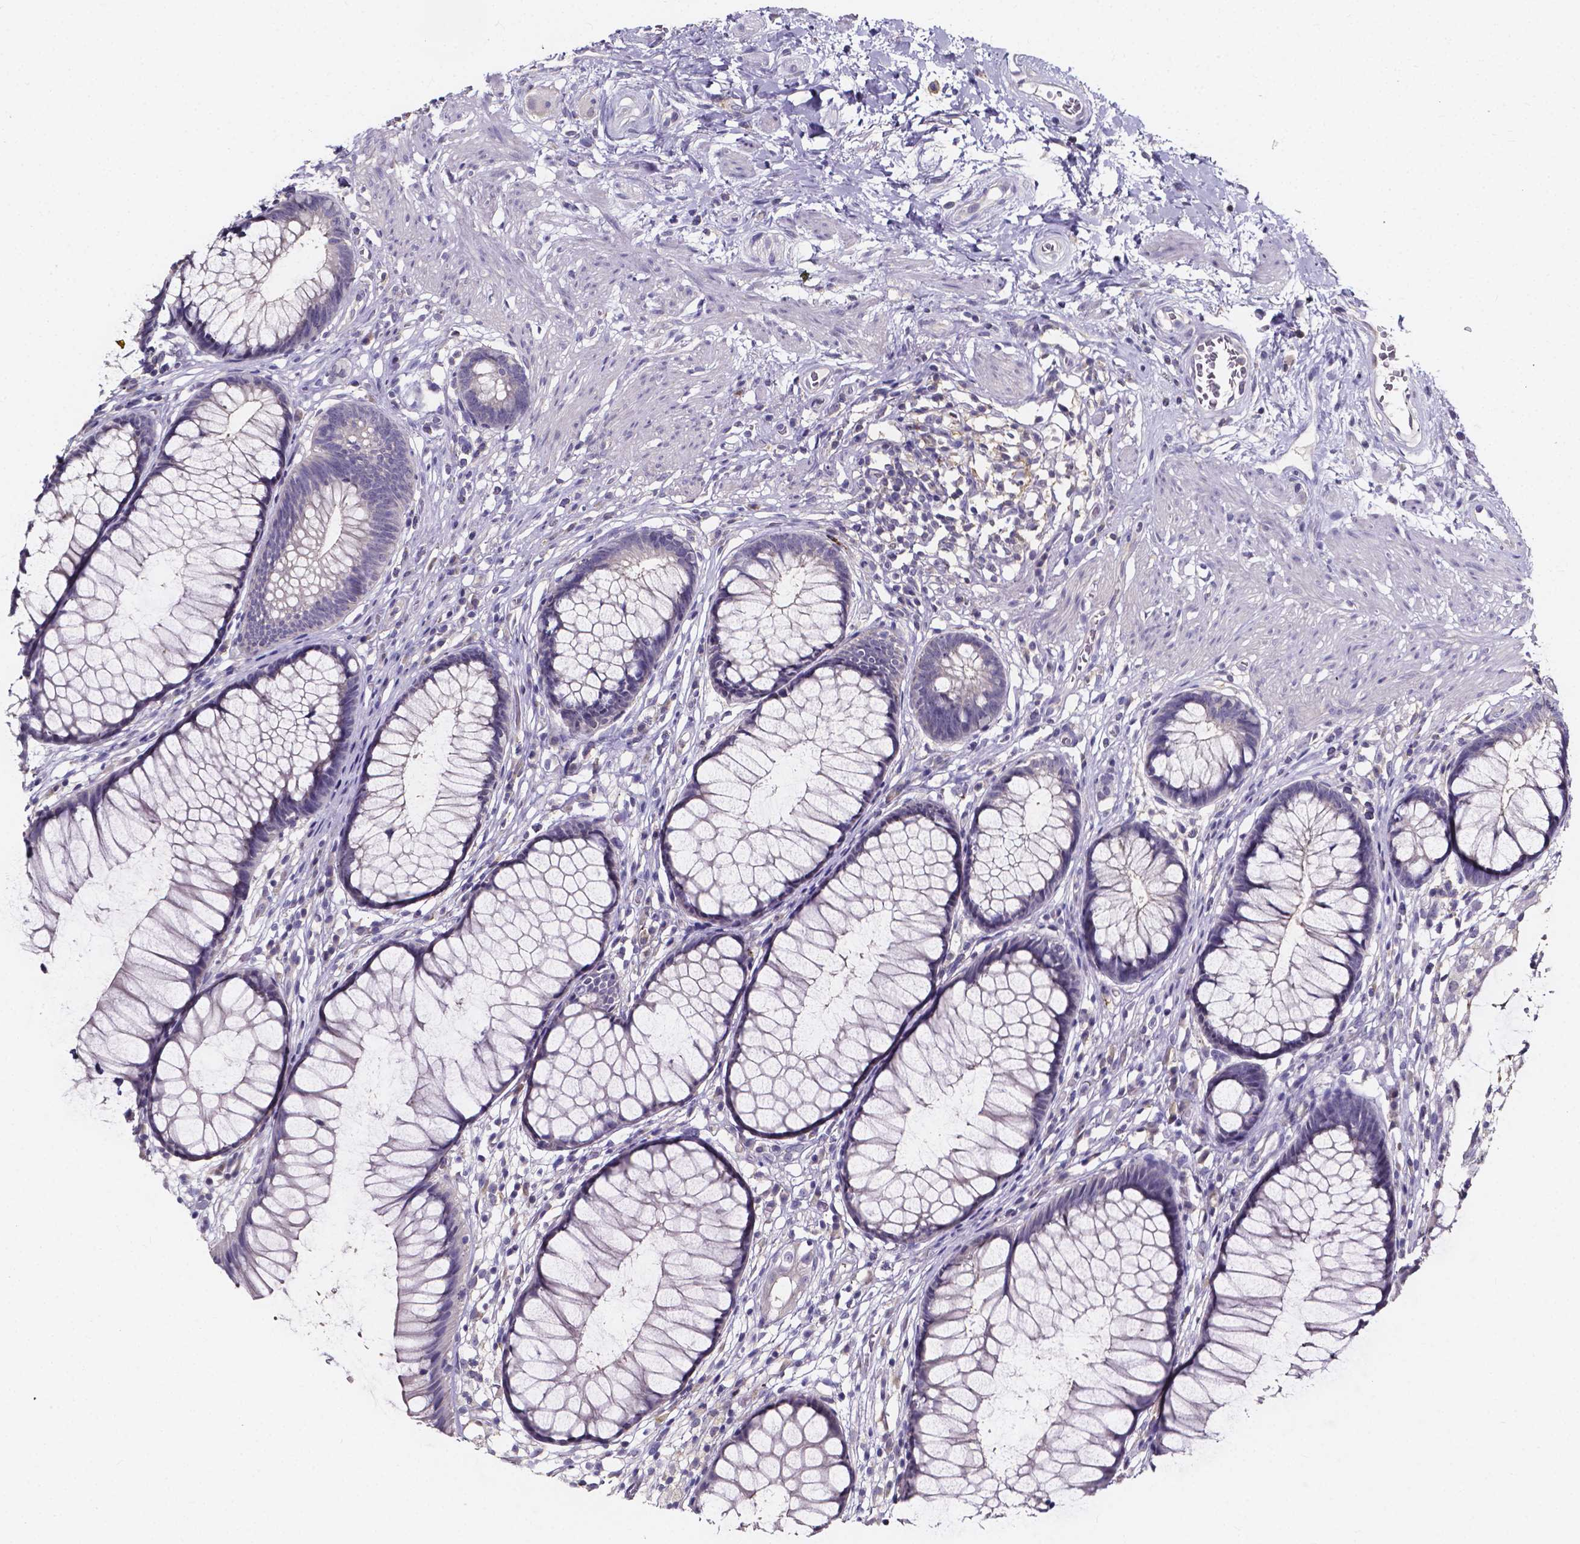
{"staining": {"intensity": "negative", "quantity": "none", "location": "none"}, "tissue": "rectum", "cell_type": "Glandular cells", "image_type": "normal", "snomed": [{"axis": "morphology", "description": "Normal tissue, NOS"}, {"axis": "topography", "description": "Smooth muscle"}, {"axis": "topography", "description": "Rectum"}], "caption": "Human rectum stained for a protein using IHC exhibits no expression in glandular cells.", "gene": "SPOCD1", "patient": {"sex": "male", "age": 53}}